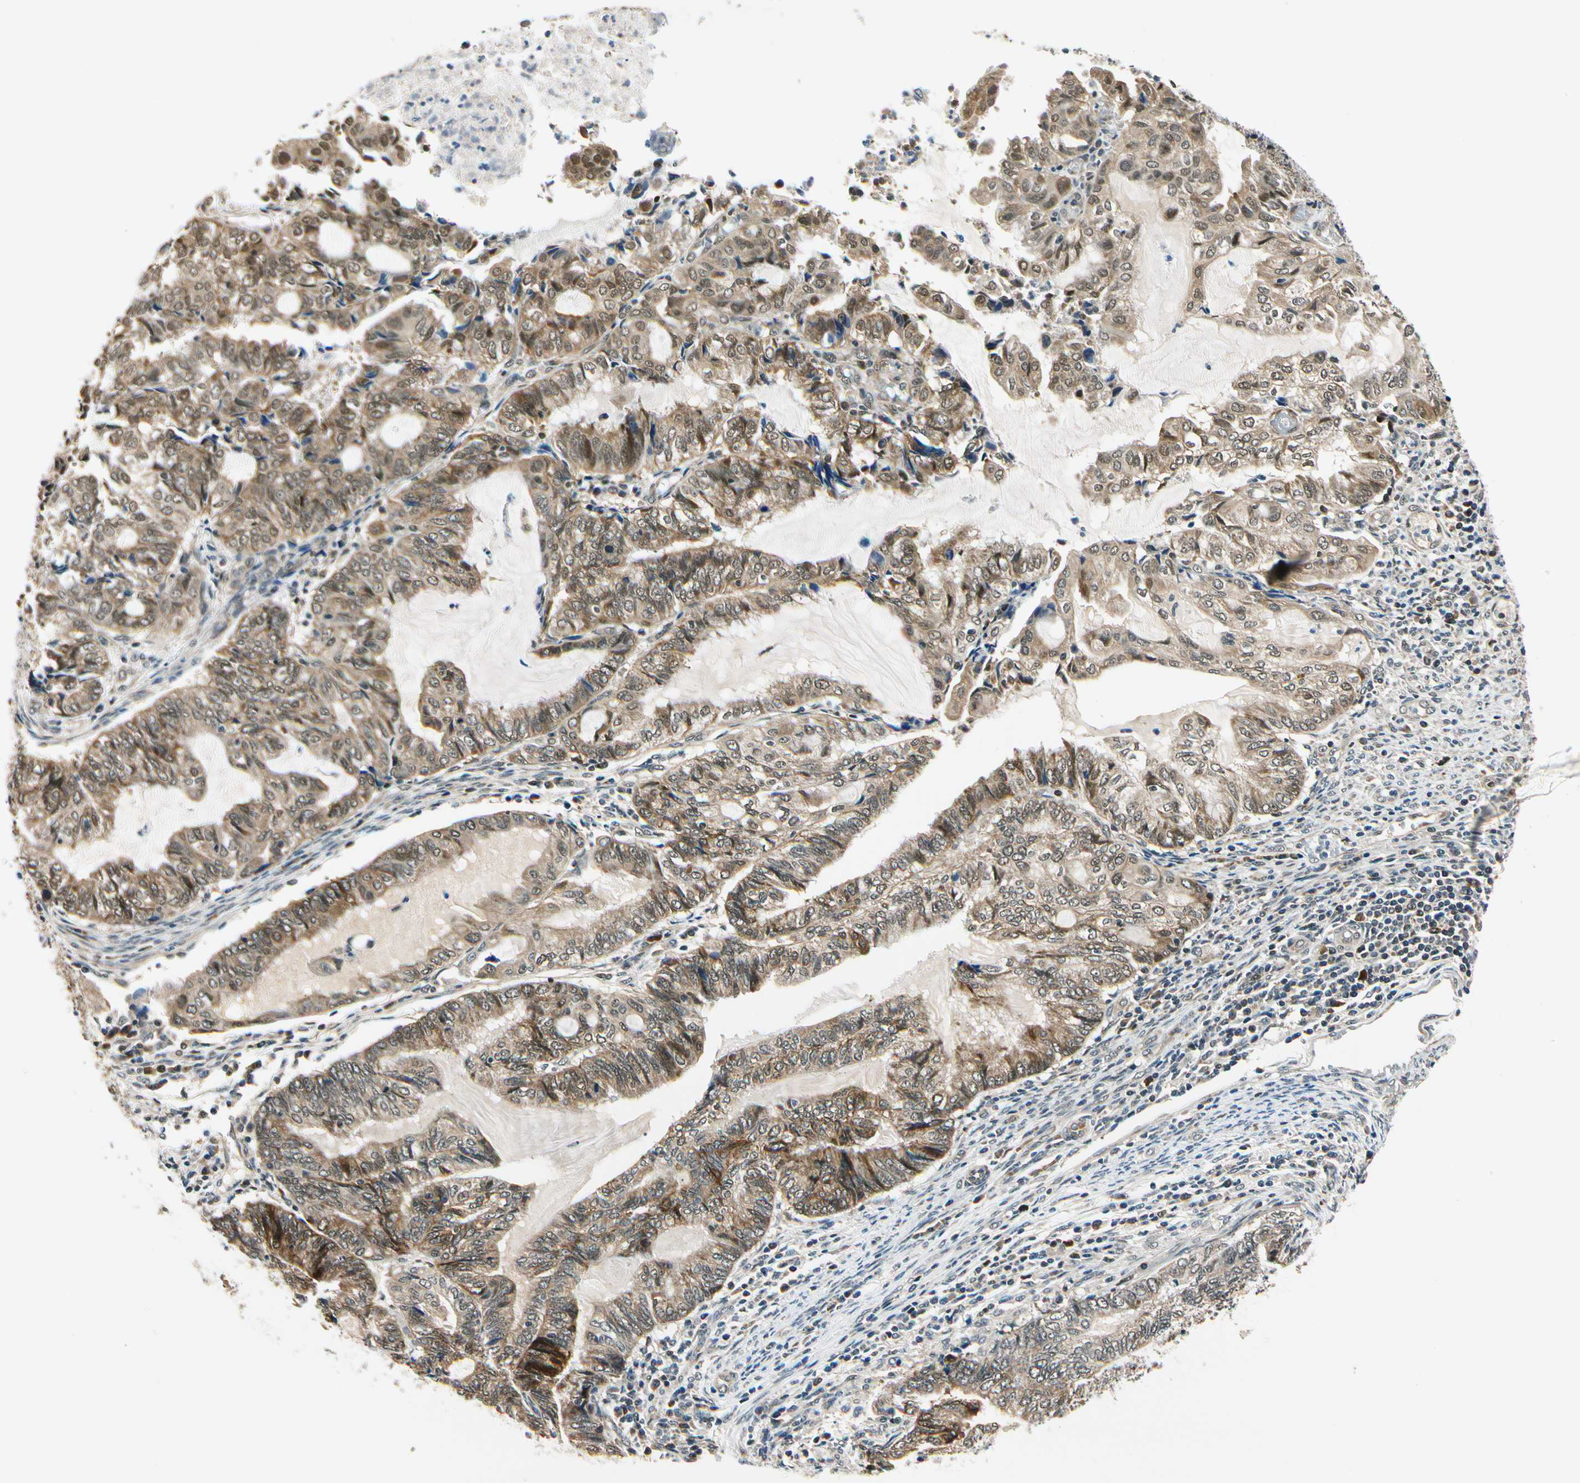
{"staining": {"intensity": "strong", "quantity": ">75%", "location": "cytoplasmic/membranous"}, "tissue": "endometrial cancer", "cell_type": "Tumor cells", "image_type": "cancer", "snomed": [{"axis": "morphology", "description": "Adenocarcinoma, NOS"}, {"axis": "topography", "description": "Uterus"}, {"axis": "topography", "description": "Endometrium"}], "caption": "Strong cytoplasmic/membranous expression for a protein is appreciated in about >75% of tumor cells of adenocarcinoma (endometrial) using IHC.", "gene": "PDK2", "patient": {"sex": "female", "age": 70}}